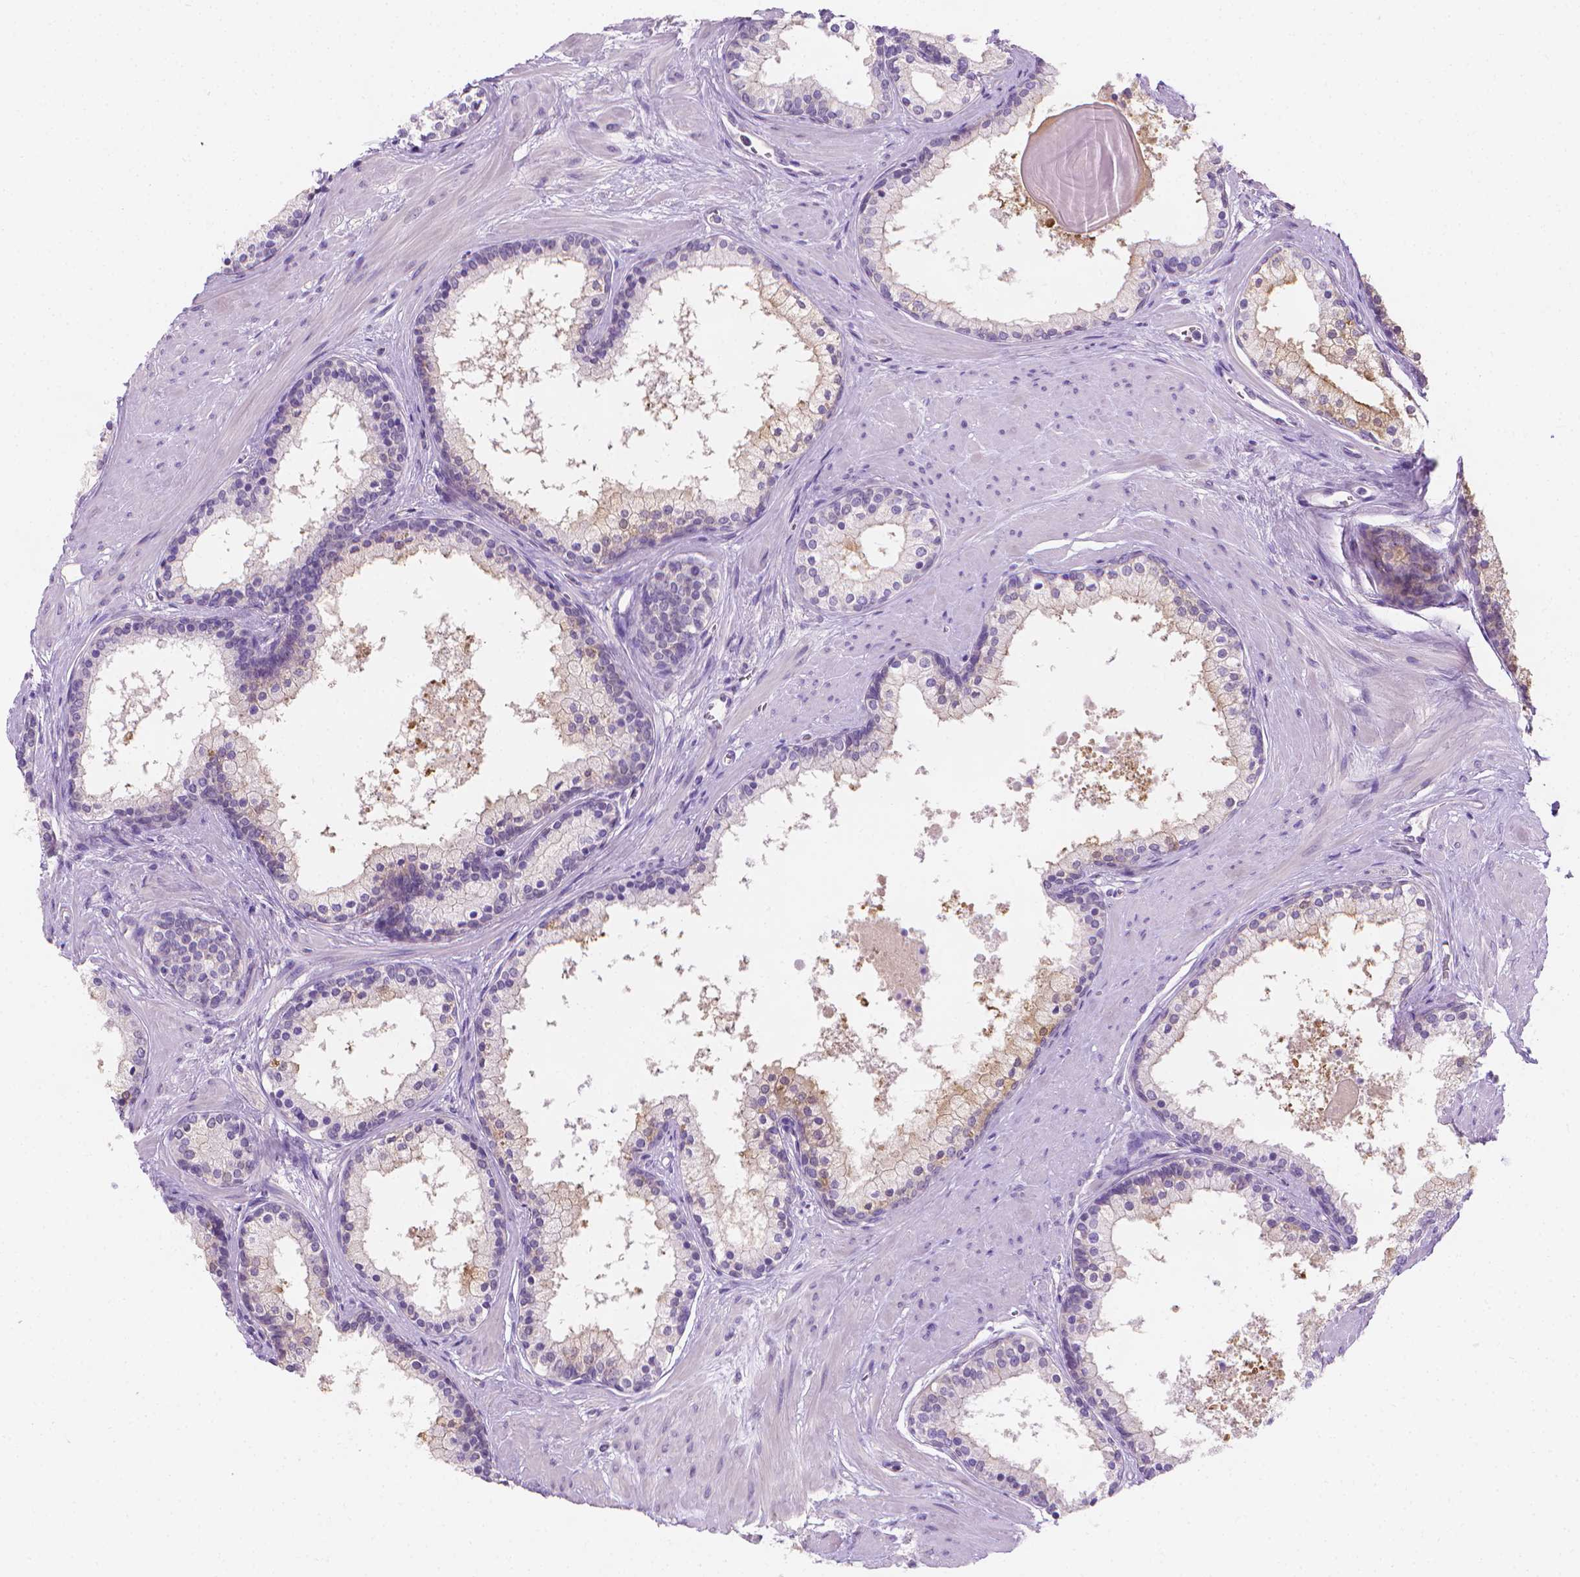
{"staining": {"intensity": "weak", "quantity": "25%-75%", "location": "cytoplasmic/membranous"}, "tissue": "prostate", "cell_type": "Glandular cells", "image_type": "normal", "snomed": [{"axis": "morphology", "description": "Normal tissue, NOS"}, {"axis": "topography", "description": "Prostate"}], "caption": "The immunohistochemical stain labels weak cytoplasmic/membranous staining in glandular cells of benign prostate. The protein is shown in brown color, while the nuclei are stained blue.", "gene": "FASN", "patient": {"sex": "male", "age": 61}}